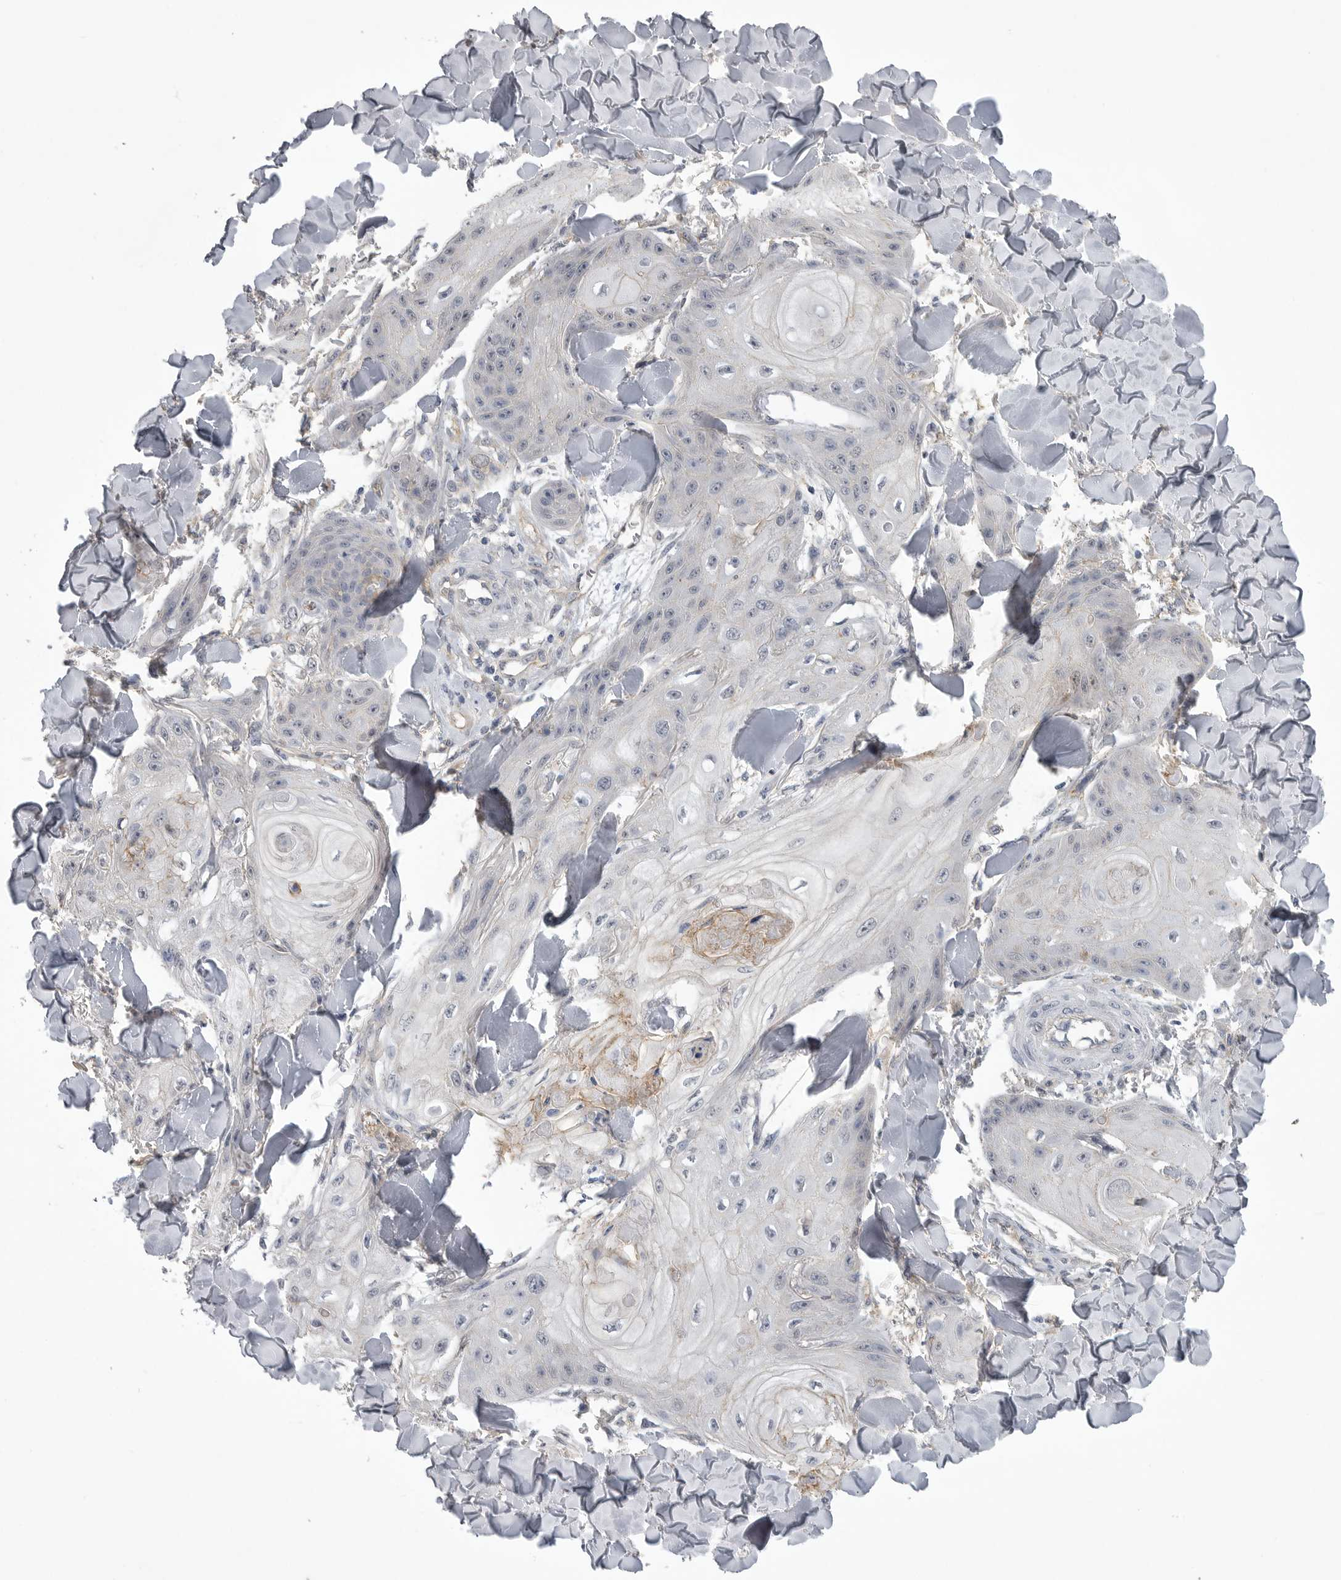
{"staining": {"intensity": "negative", "quantity": "none", "location": "none"}, "tissue": "skin cancer", "cell_type": "Tumor cells", "image_type": "cancer", "snomed": [{"axis": "morphology", "description": "Squamous cell carcinoma, NOS"}, {"axis": "topography", "description": "Skin"}], "caption": "Photomicrograph shows no protein staining in tumor cells of skin squamous cell carcinoma tissue.", "gene": "NECTIN2", "patient": {"sex": "male", "age": 74}}